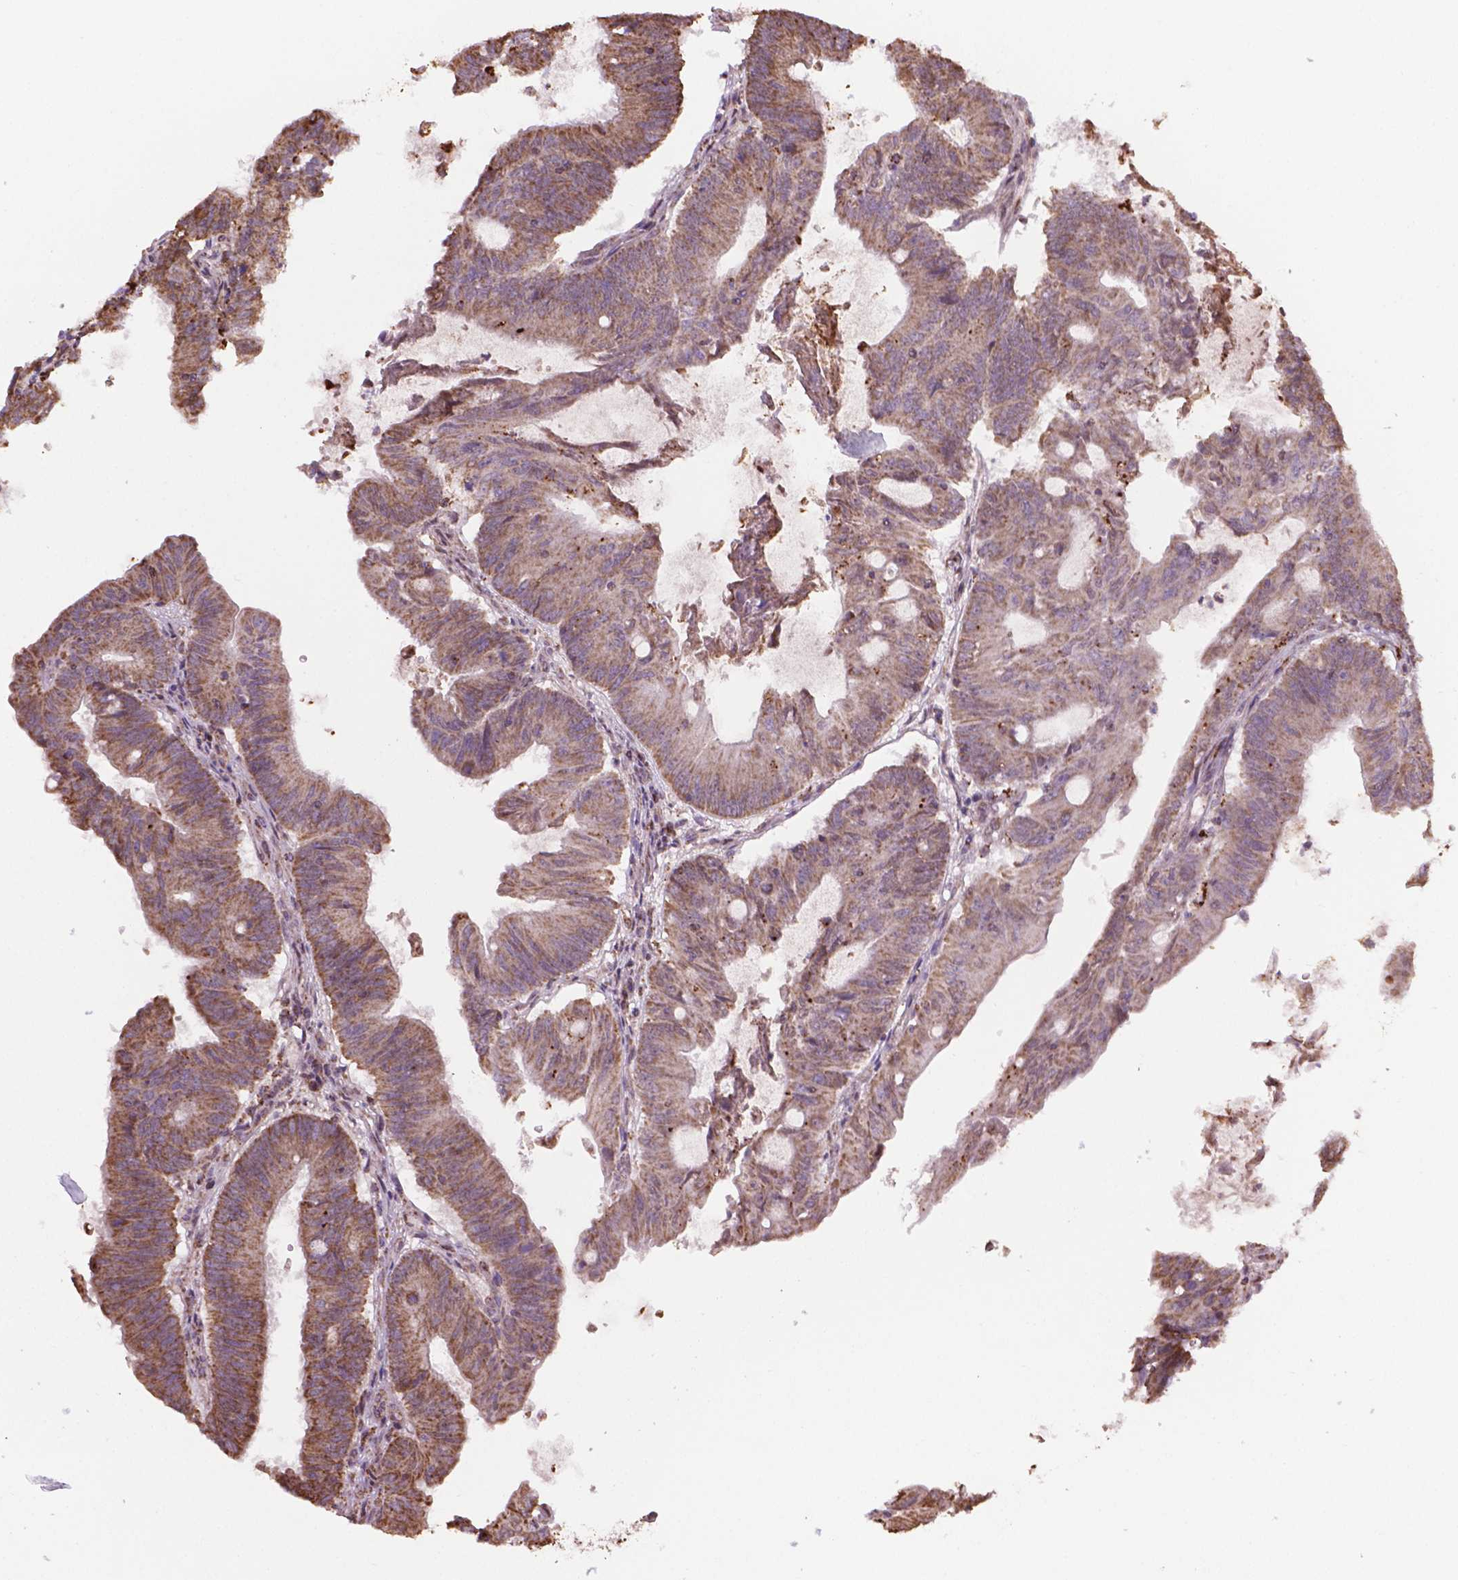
{"staining": {"intensity": "weak", "quantity": ">75%", "location": "cytoplasmic/membranous"}, "tissue": "colorectal cancer", "cell_type": "Tumor cells", "image_type": "cancer", "snomed": [{"axis": "morphology", "description": "Adenocarcinoma, NOS"}, {"axis": "topography", "description": "Colon"}], "caption": "This is an image of IHC staining of colorectal cancer (adenocarcinoma), which shows weak expression in the cytoplasmic/membranous of tumor cells.", "gene": "HS3ST3A1", "patient": {"sex": "female", "age": 70}}